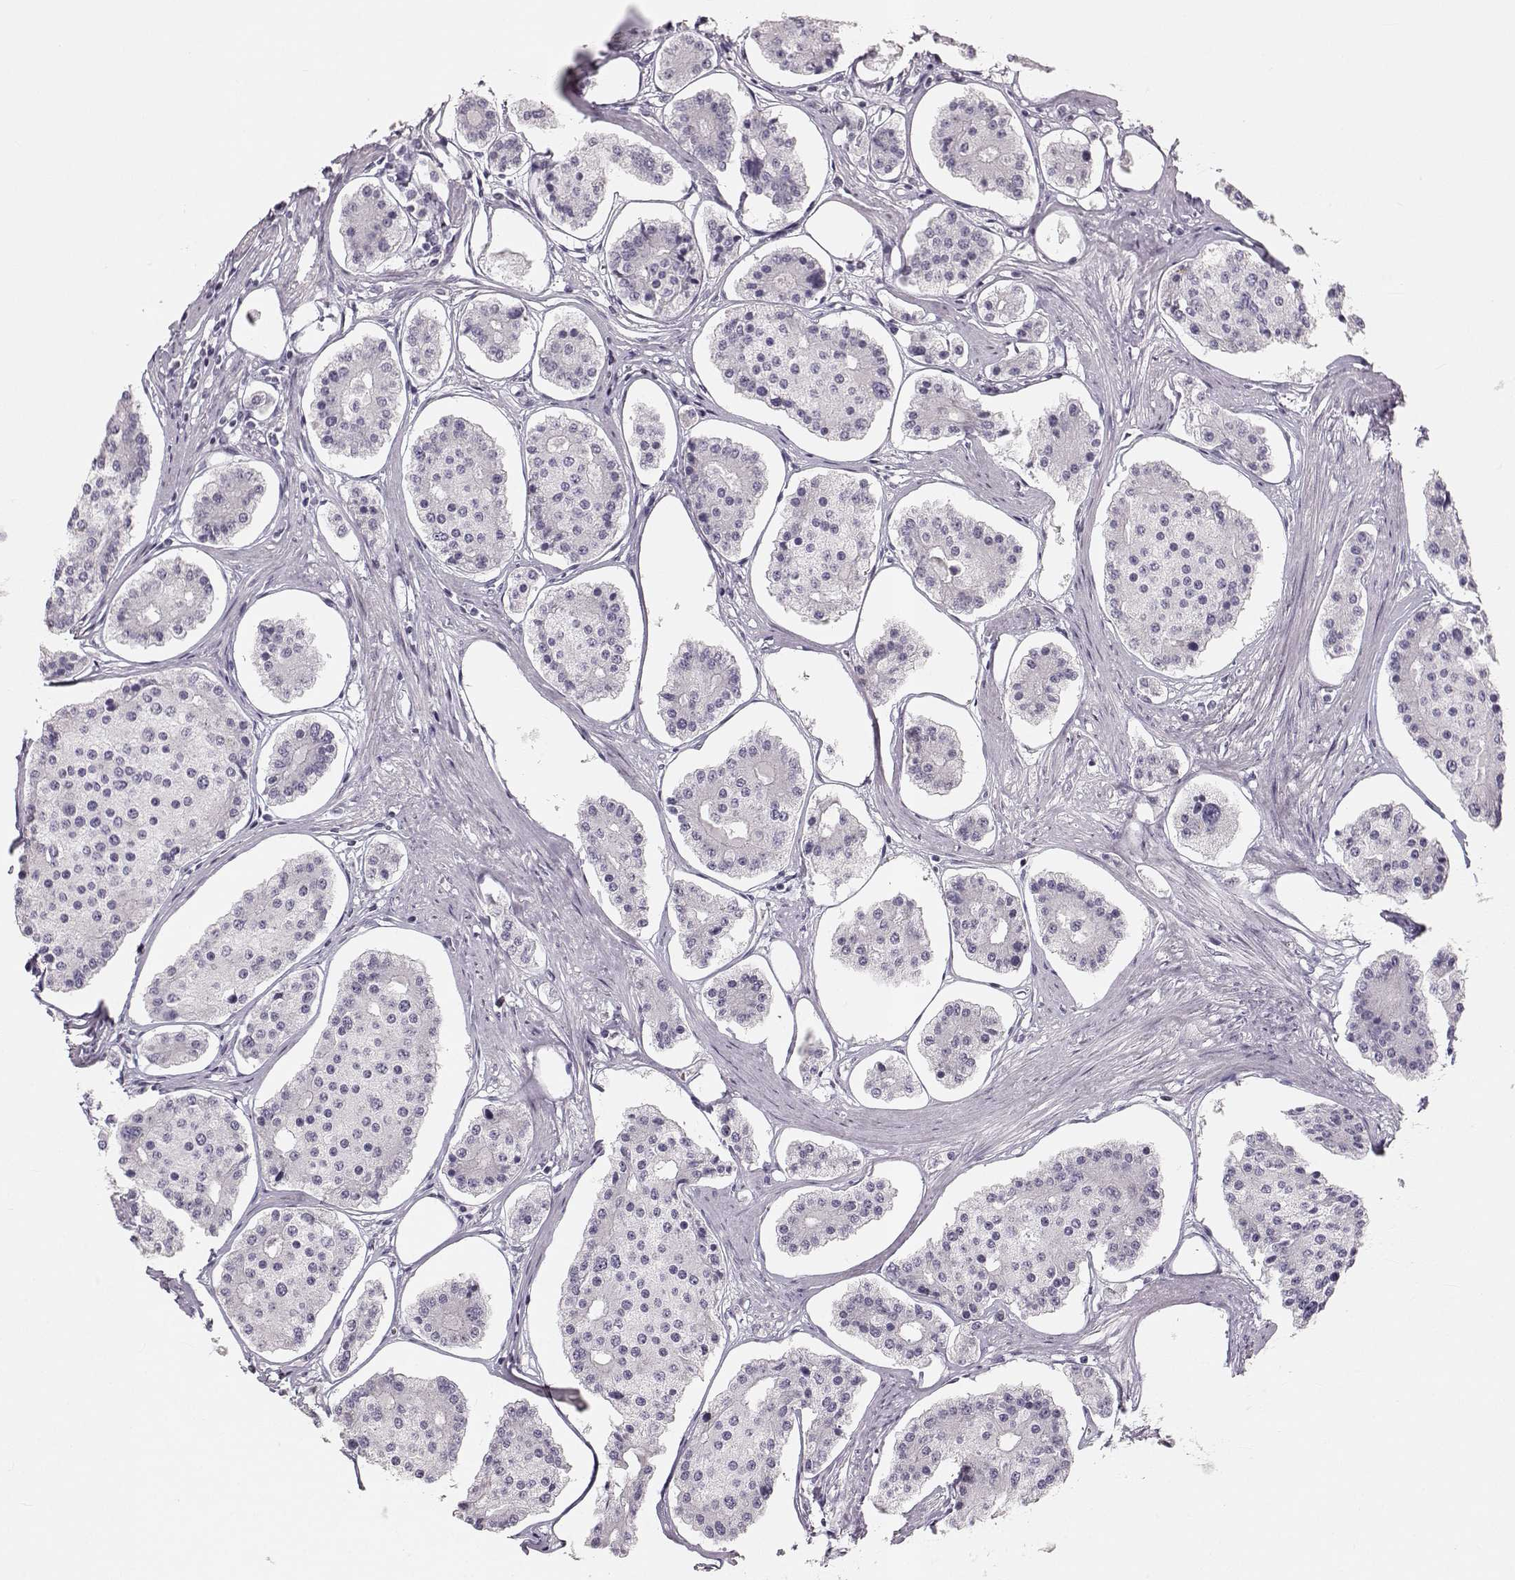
{"staining": {"intensity": "negative", "quantity": "none", "location": "none"}, "tissue": "carcinoid", "cell_type": "Tumor cells", "image_type": "cancer", "snomed": [{"axis": "morphology", "description": "Carcinoid, malignant, NOS"}, {"axis": "topography", "description": "Small intestine"}], "caption": "Immunohistochemistry (IHC) photomicrograph of human carcinoid stained for a protein (brown), which demonstrates no expression in tumor cells.", "gene": "OIP5", "patient": {"sex": "female", "age": 65}}